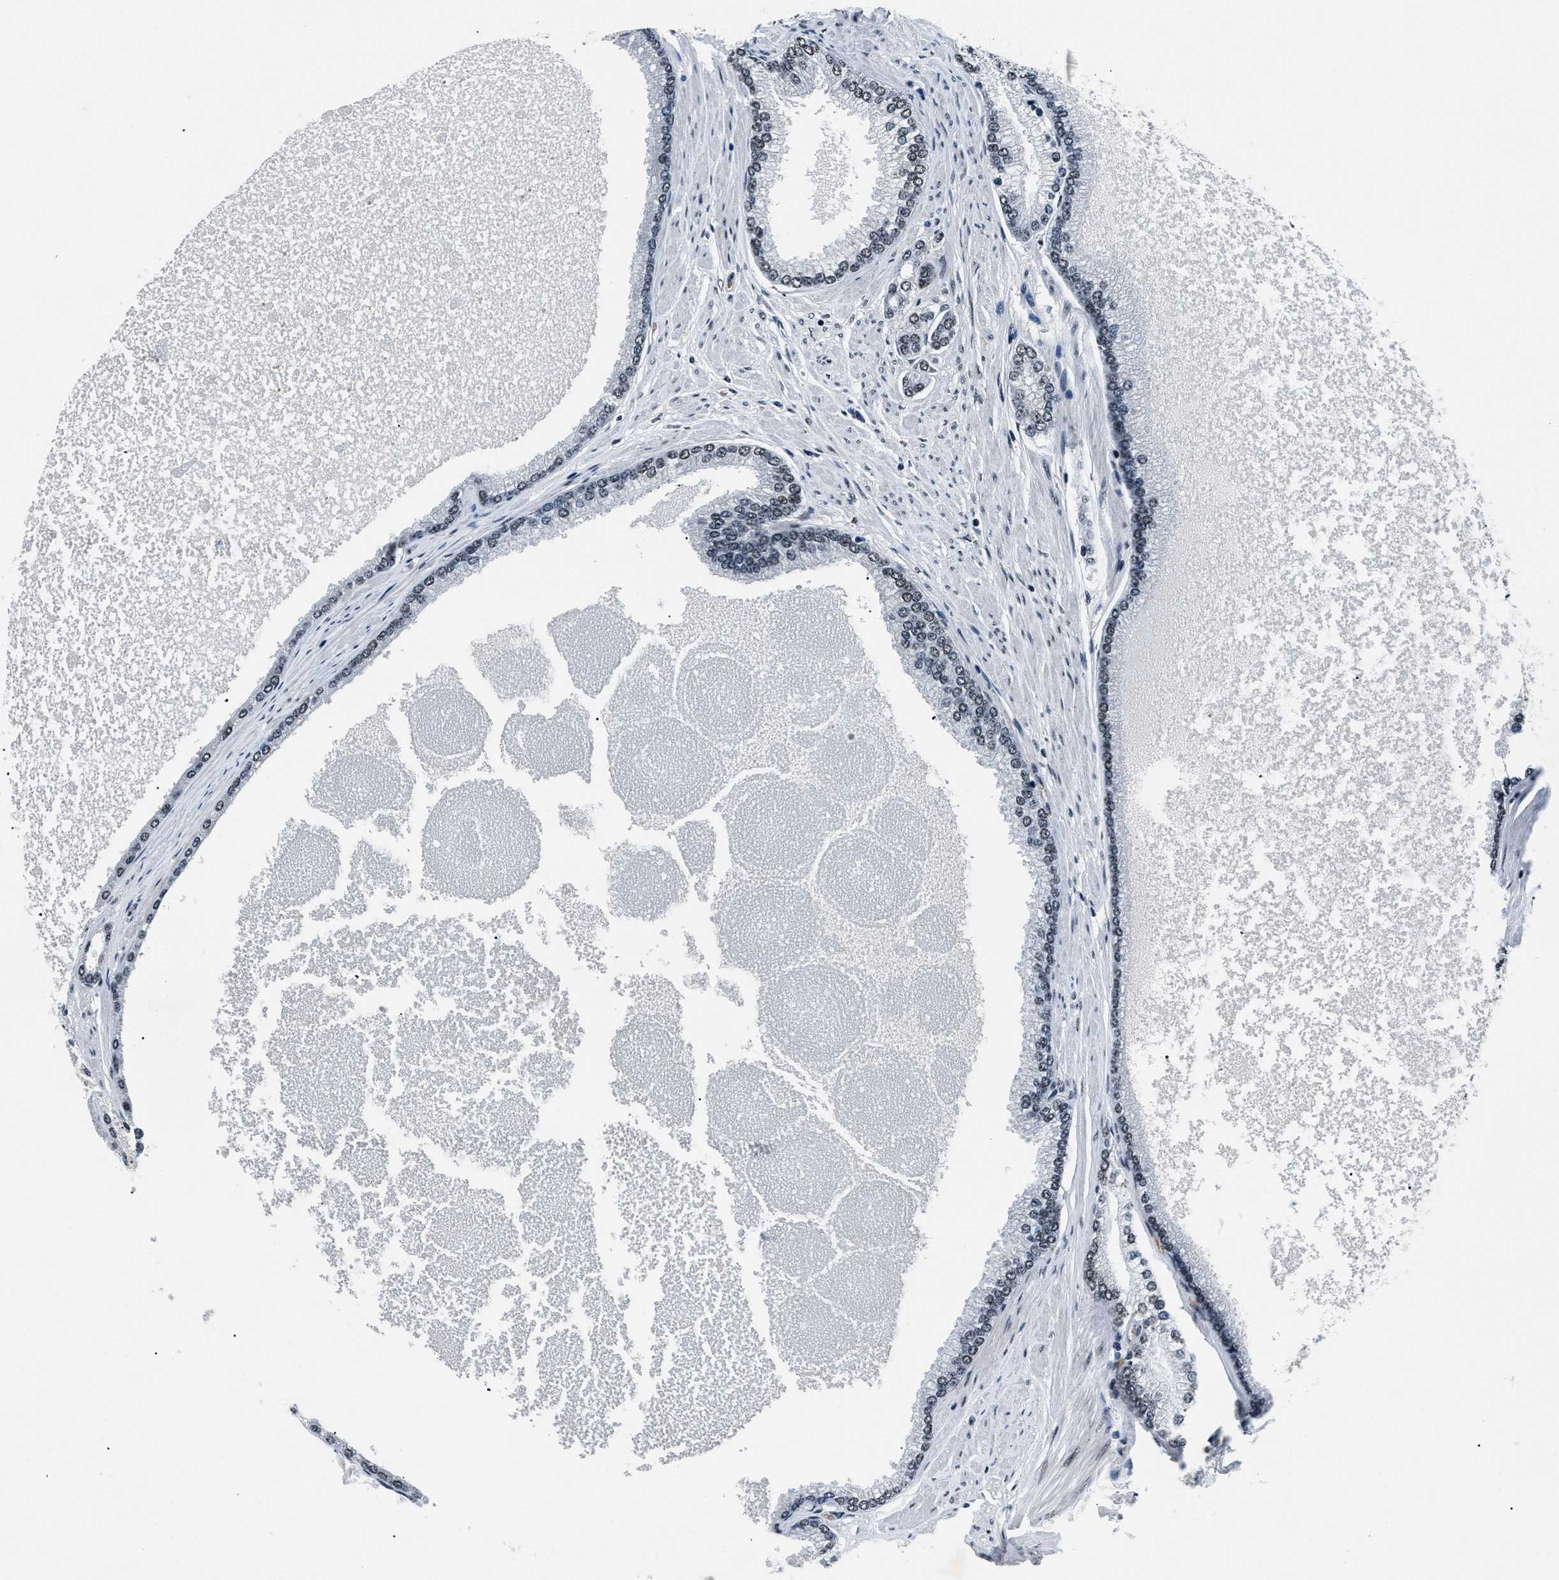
{"staining": {"intensity": "moderate", "quantity": "25%-75%", "location": "nuclear"}, "tissue": "prostate cancer", "cell_type": "Tumor cells", "image_type": "cancer", "snomed": [{"axis": "morphology", "description": "Adenocarcinoma, High grade"}, {"axis": "topography", "description": "Prostate"}], "caption": "IHC of human prostate high-grade adenocarcinoma displays medium levels of moderate nuclear expression in about 25%-75% of tumor cells.", "gene": "SMARCB1", "patient": {"sex": "male", "age": 61}}